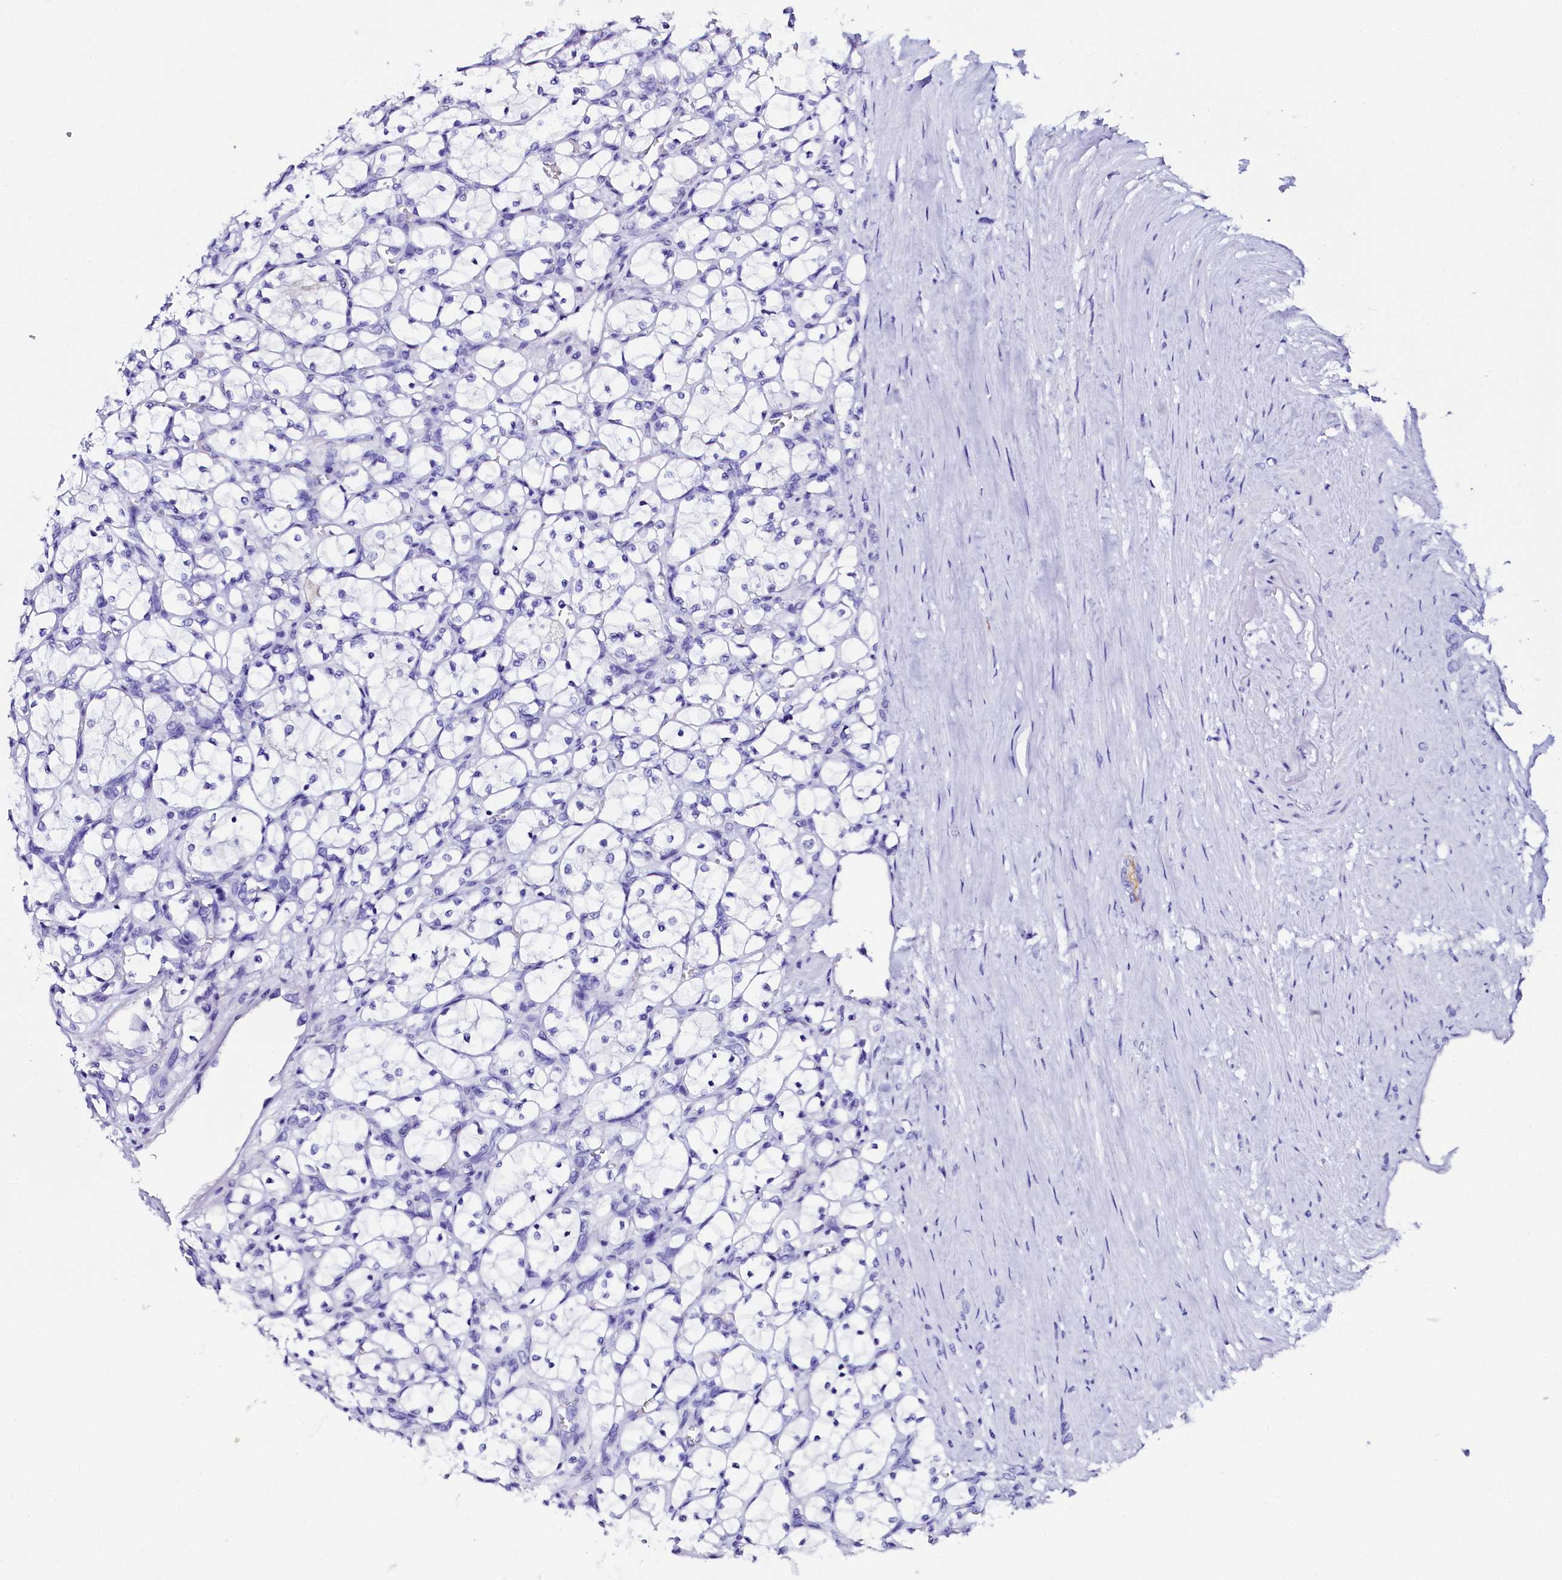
{"staining": {"intensity": "negative", "quantity": "none", "location": "none"}, "tissue": "renal cancer", "cell_type": "Tumor cells", "image_type": "cancer", "snomed": [{"axis": "morphology", "description": "Adenocarcinoma, NOS"}, {"axis": "topography", "description": "Kidney"}], "caption": "This is an IHC photomicrograph of human adenocarcinoma (renal). There is no positivity in tumor cells.", "gene": "SORD", "patient": {"sex": "female", "age": 69}}